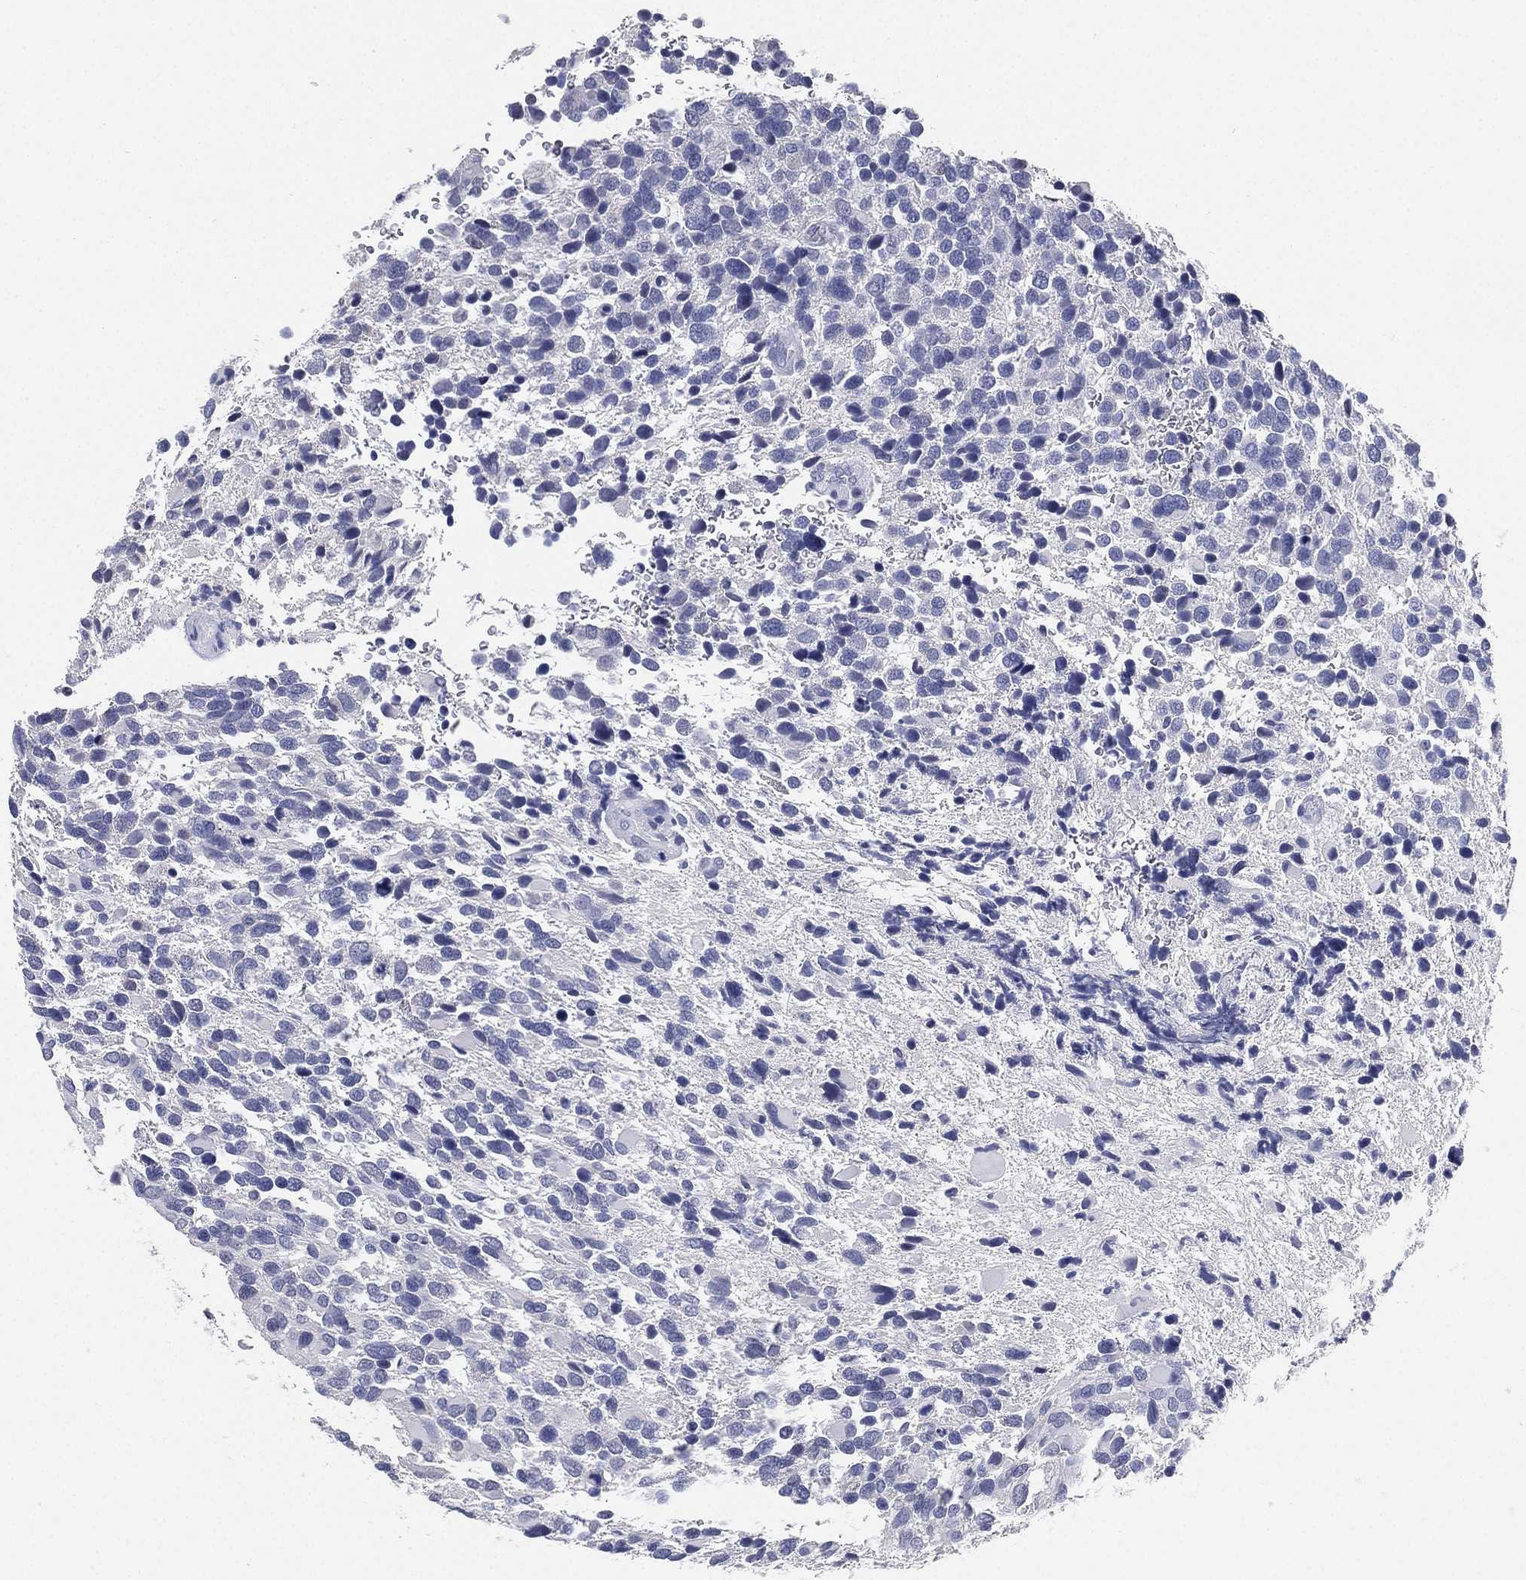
{"staining": {"intensity": "negative", "quantity": "none", "location": "none"}, "tissue": "glioma", "cell_type": "Tumor cells", "image_type": "cancer", "snomed": [{"axis": "morphology", "description": "Glioma, malignant, Low grade"}, {"axis": "topography", "description": "Brain"}], "caption": "Tumor cells show no significant positivity in low-grade glioma (malignant).", "gene": "IYD", "patient": {"sex": "female", "age": 32}}